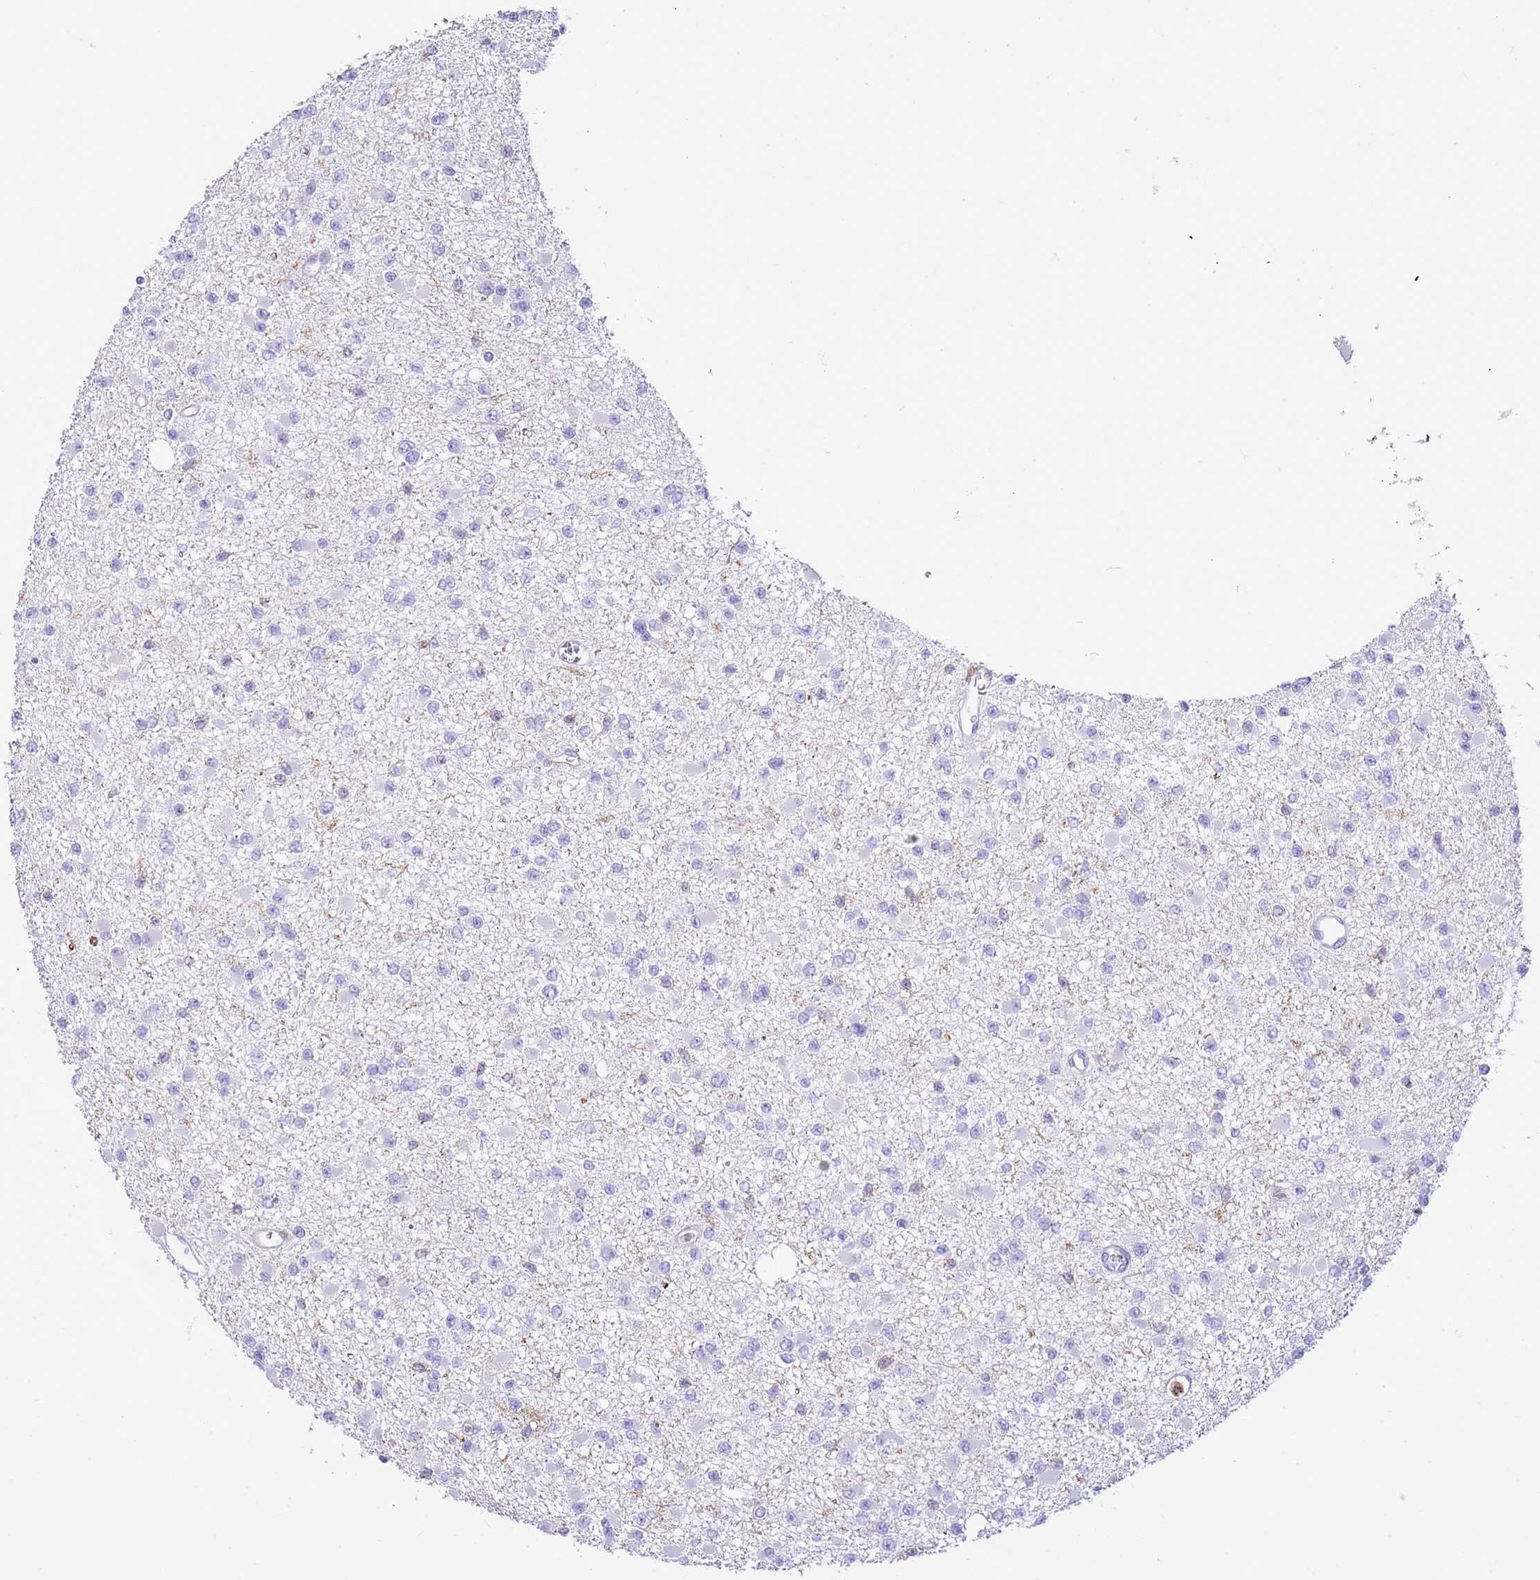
{"staining": {"intensity": "negative", "quantity": "none", "location": "none"}, "tissue": "glioma", "cell_type": "Tumor cells", "image_type": "cancer", "snomed": [{"axis": "morphology", "description": "Glioma, malignant, Low grade"}, {"axis": "topography", "description": "Brain"}], "caption": "DAB immunohistochemical staining of human glioma exhibits no significant staining in tumor cells.", "gene": "EFHD2", "patient": {"sex": "female", "age": 22}}